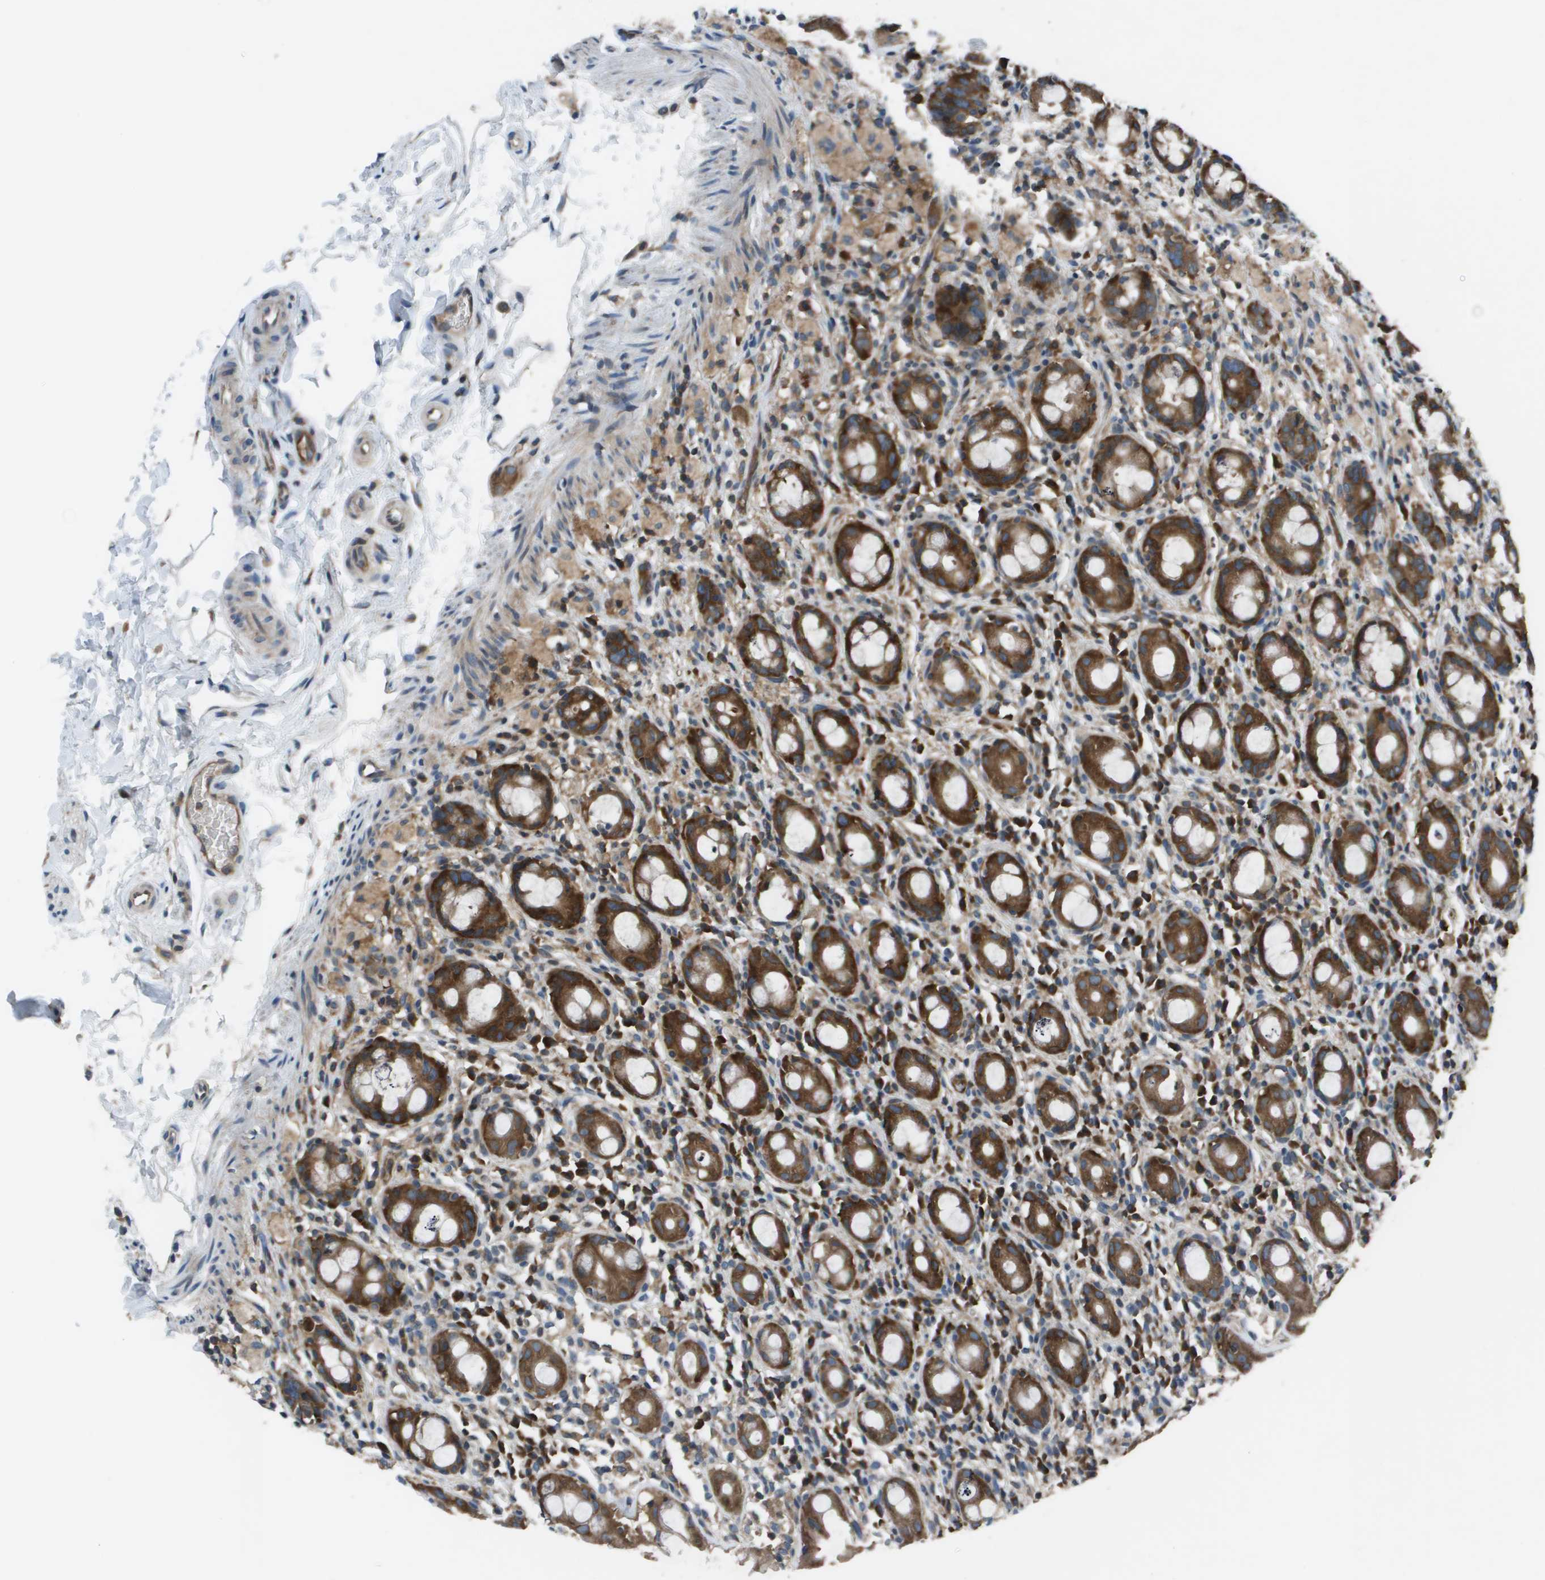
{"staining": {"intensity": "moderate", "quantity": ">75%", "location": "cytoplasmic/membranous"}, "tissue": "rectum", "cell_type": "Glandular cells", "image_type": "normal", "snomed": [{"axis": "morphology", "description": "Normal tissue, NOS"}, {"axis": "topography", "description": "Rectum"}], "caption": "Human rectum stained with a brown dye displays moderate cytoplasmic/membranous positive staining in about >75% of glandular cells.", "gene": "EIF3B", "patient": {"sex": "male", "age": 44}}